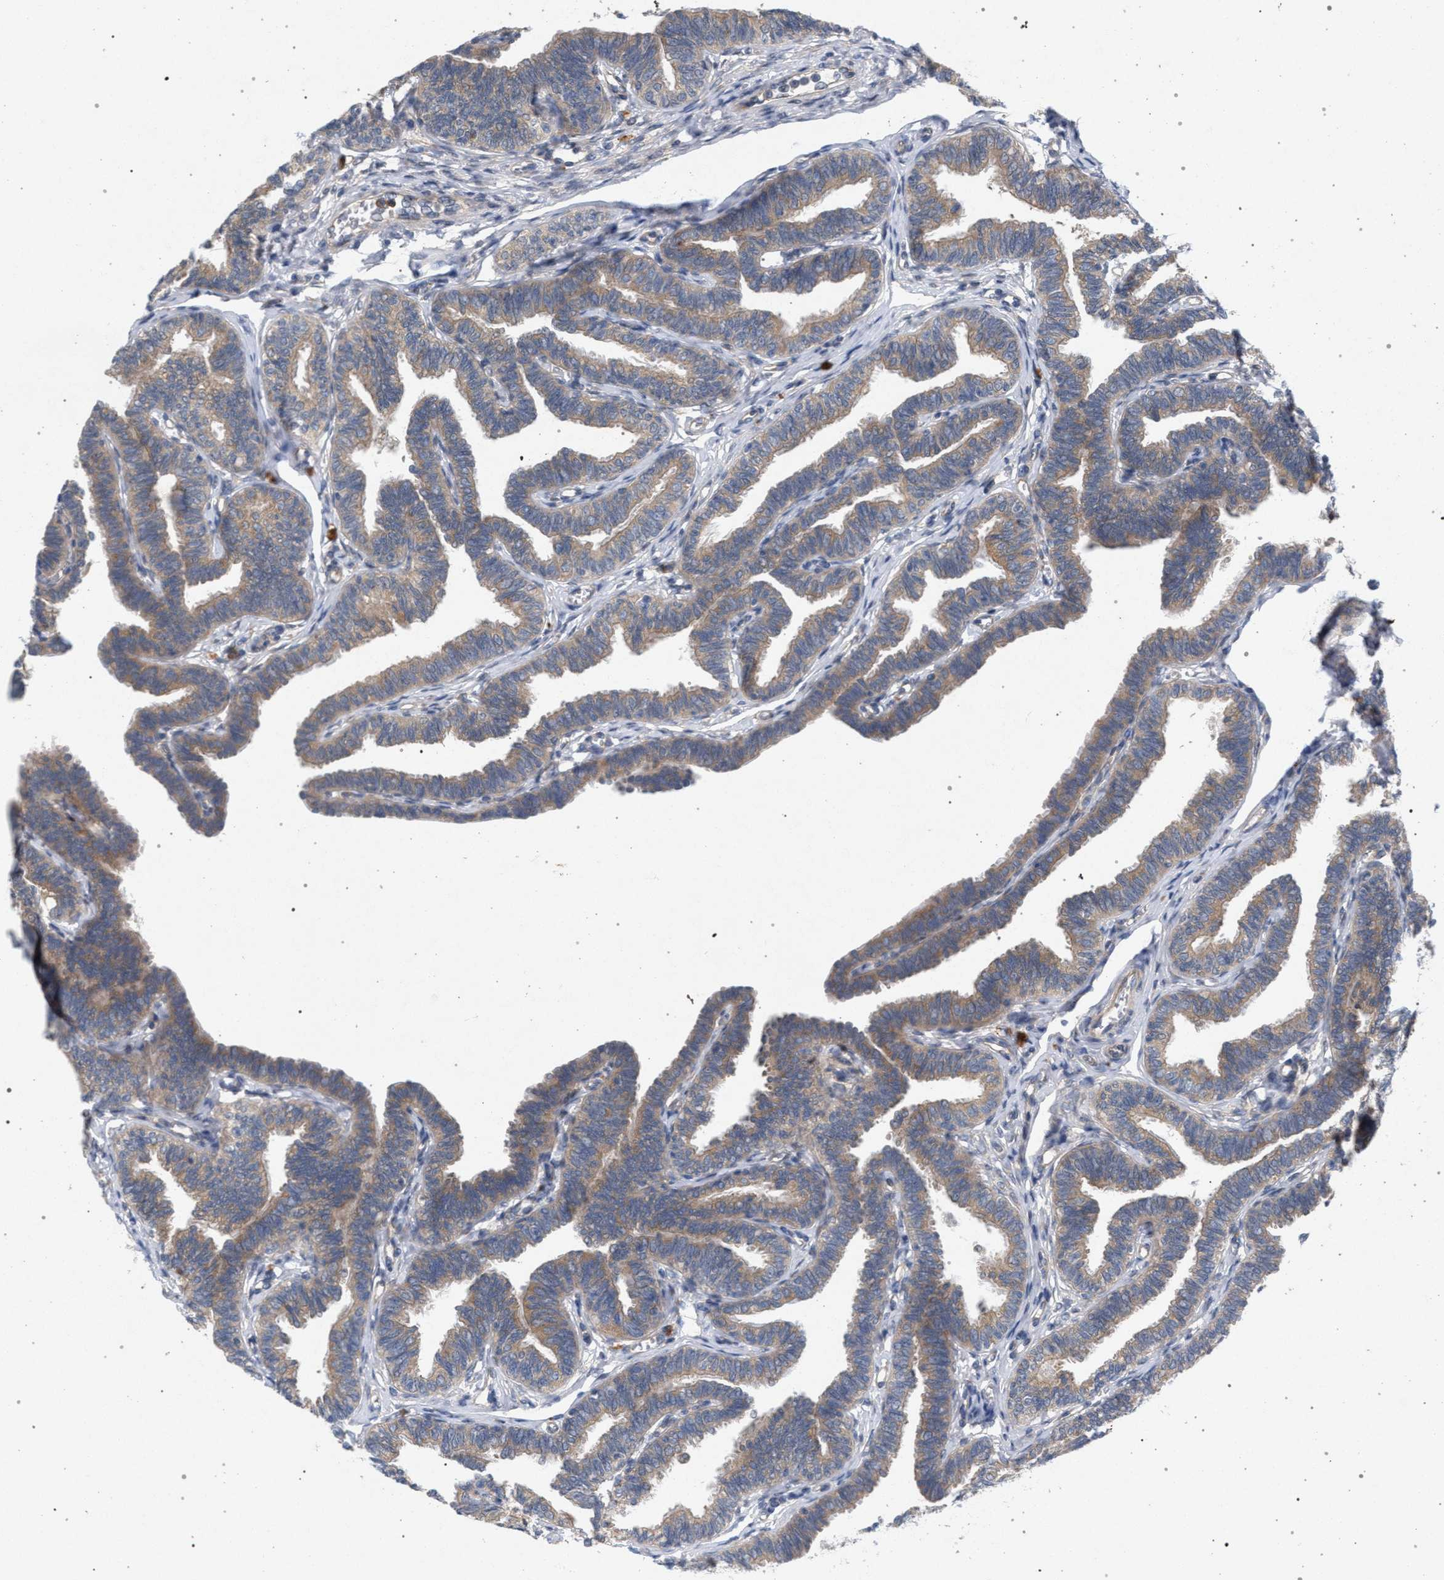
{"staining": {"intensity": "weak", "quantity": ">75%", "location": "cytoplasmic/membranous"}, "tissue": "fallopian tube", "cell_type": "Glandular cells", "image_type": "normal", "snomed": [{"axis": "morphology", "description": "Normal tissue, NOS"}, {"axis": "topography", "description": "Fallopian tube"}, {"axis": "topography", "description": "Ovary"}], "caption": "Fallopian tube stained with DAB immunohistochemistry exhibits low levels of weak cytoplasmic/membranous staining in about >75% of glandular cells.", "gene": "MAMDC2", "patient": {"sex": "female", "age": 23}}